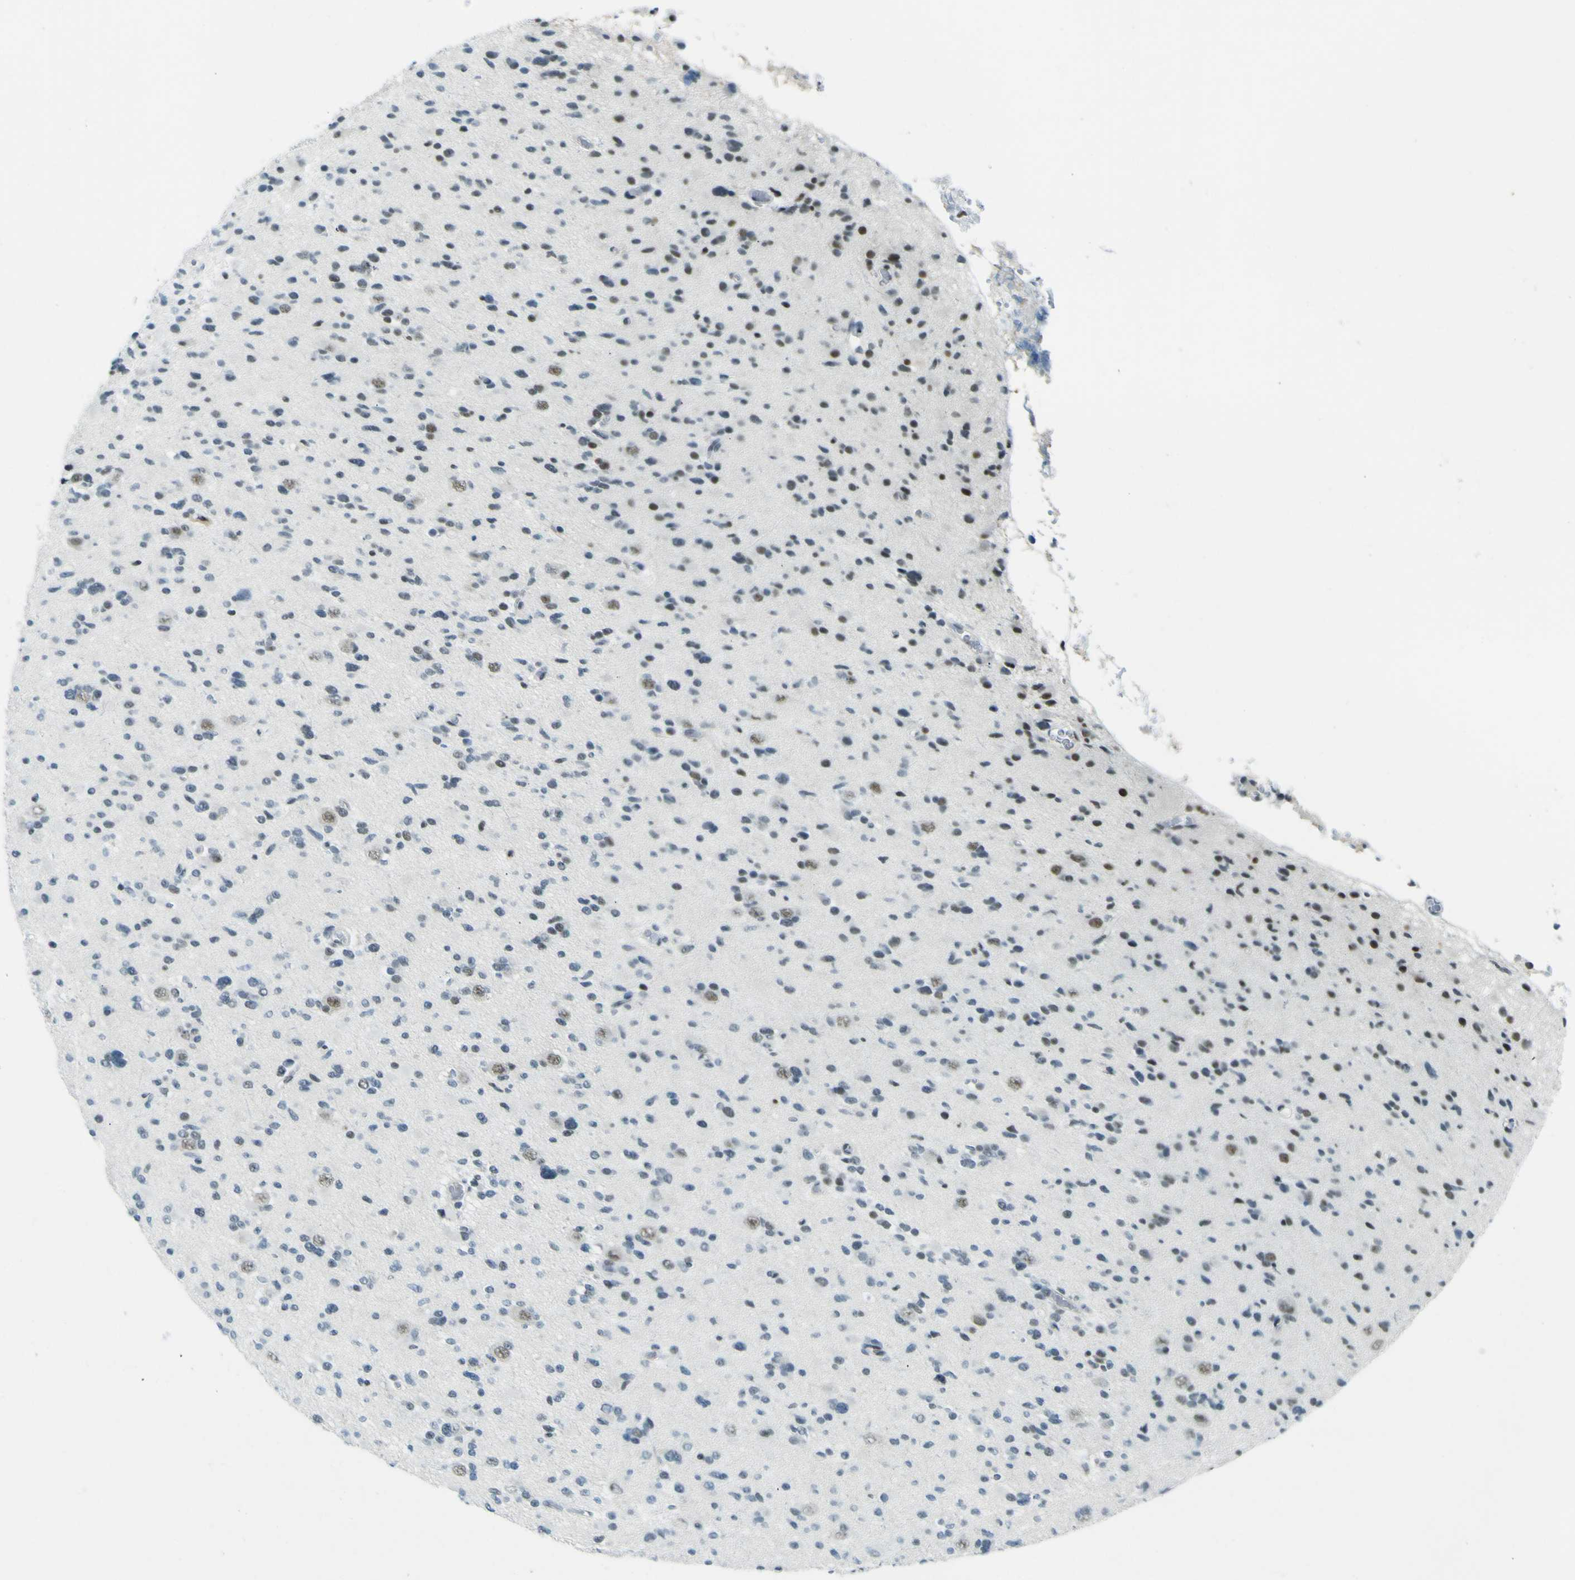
{"staining": {"intensity": "weak", "quantity": "<25%", "location": "nuclear"}, "tissue": "glioma", "cell_type": "Tumor cells", "image_type": "cancer", "snomed": [{"axis": "morphology", "description": "Glioma, malignant, Low grade"}, {"axis": "topography", "description": "Brain"}], "caption": "This image is of glioma stained with IHC to label a protein in brown with the nuclei are counter-stained blue. There is no staining in tumor cells. (DAB (3,3'-diaminobenzidine) immunohistochemistry, high magnification).", "gene": "CEBPG", "patient": {"sex": "female", "age": 22}}